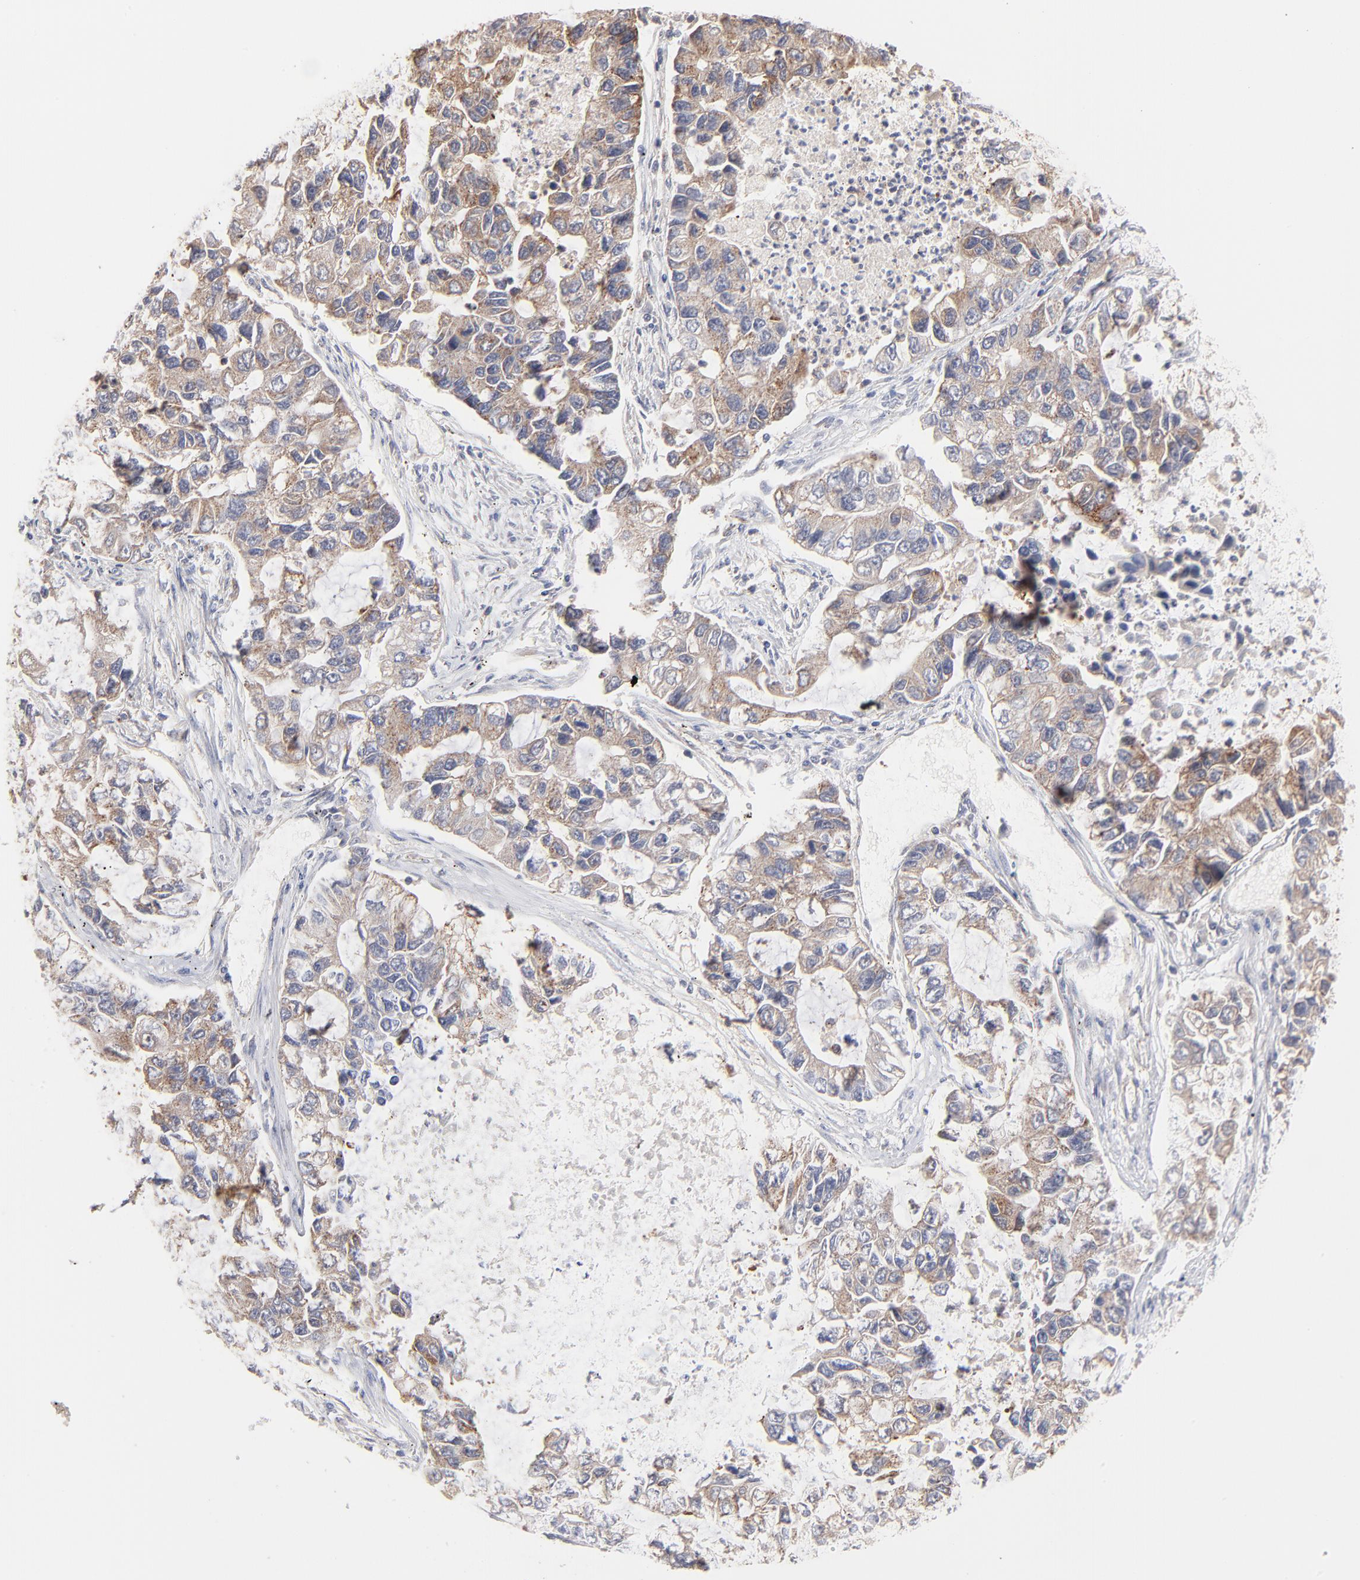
{"staining": {"intensity": "weak", "quantity": ">75%", "location": "cytoplasmic/membranous"}, "tissue": "lung cancer", "cell_type": "Tumor cells", "image_type": "cancer", "snomed": [{"axis": "morphology", "description": "Adenocarcinoma, NOS"}, {"axis": "topography", "description": "Lung"}], "caption": "Human lung adenocarcinoma stained for a protein (brown) displays weak cytoplasmic/membranous positive staining in about >75% of tumor cells.", "gene": "IVNS1ABP", "patient": {"sex": "female", "age": 51}}